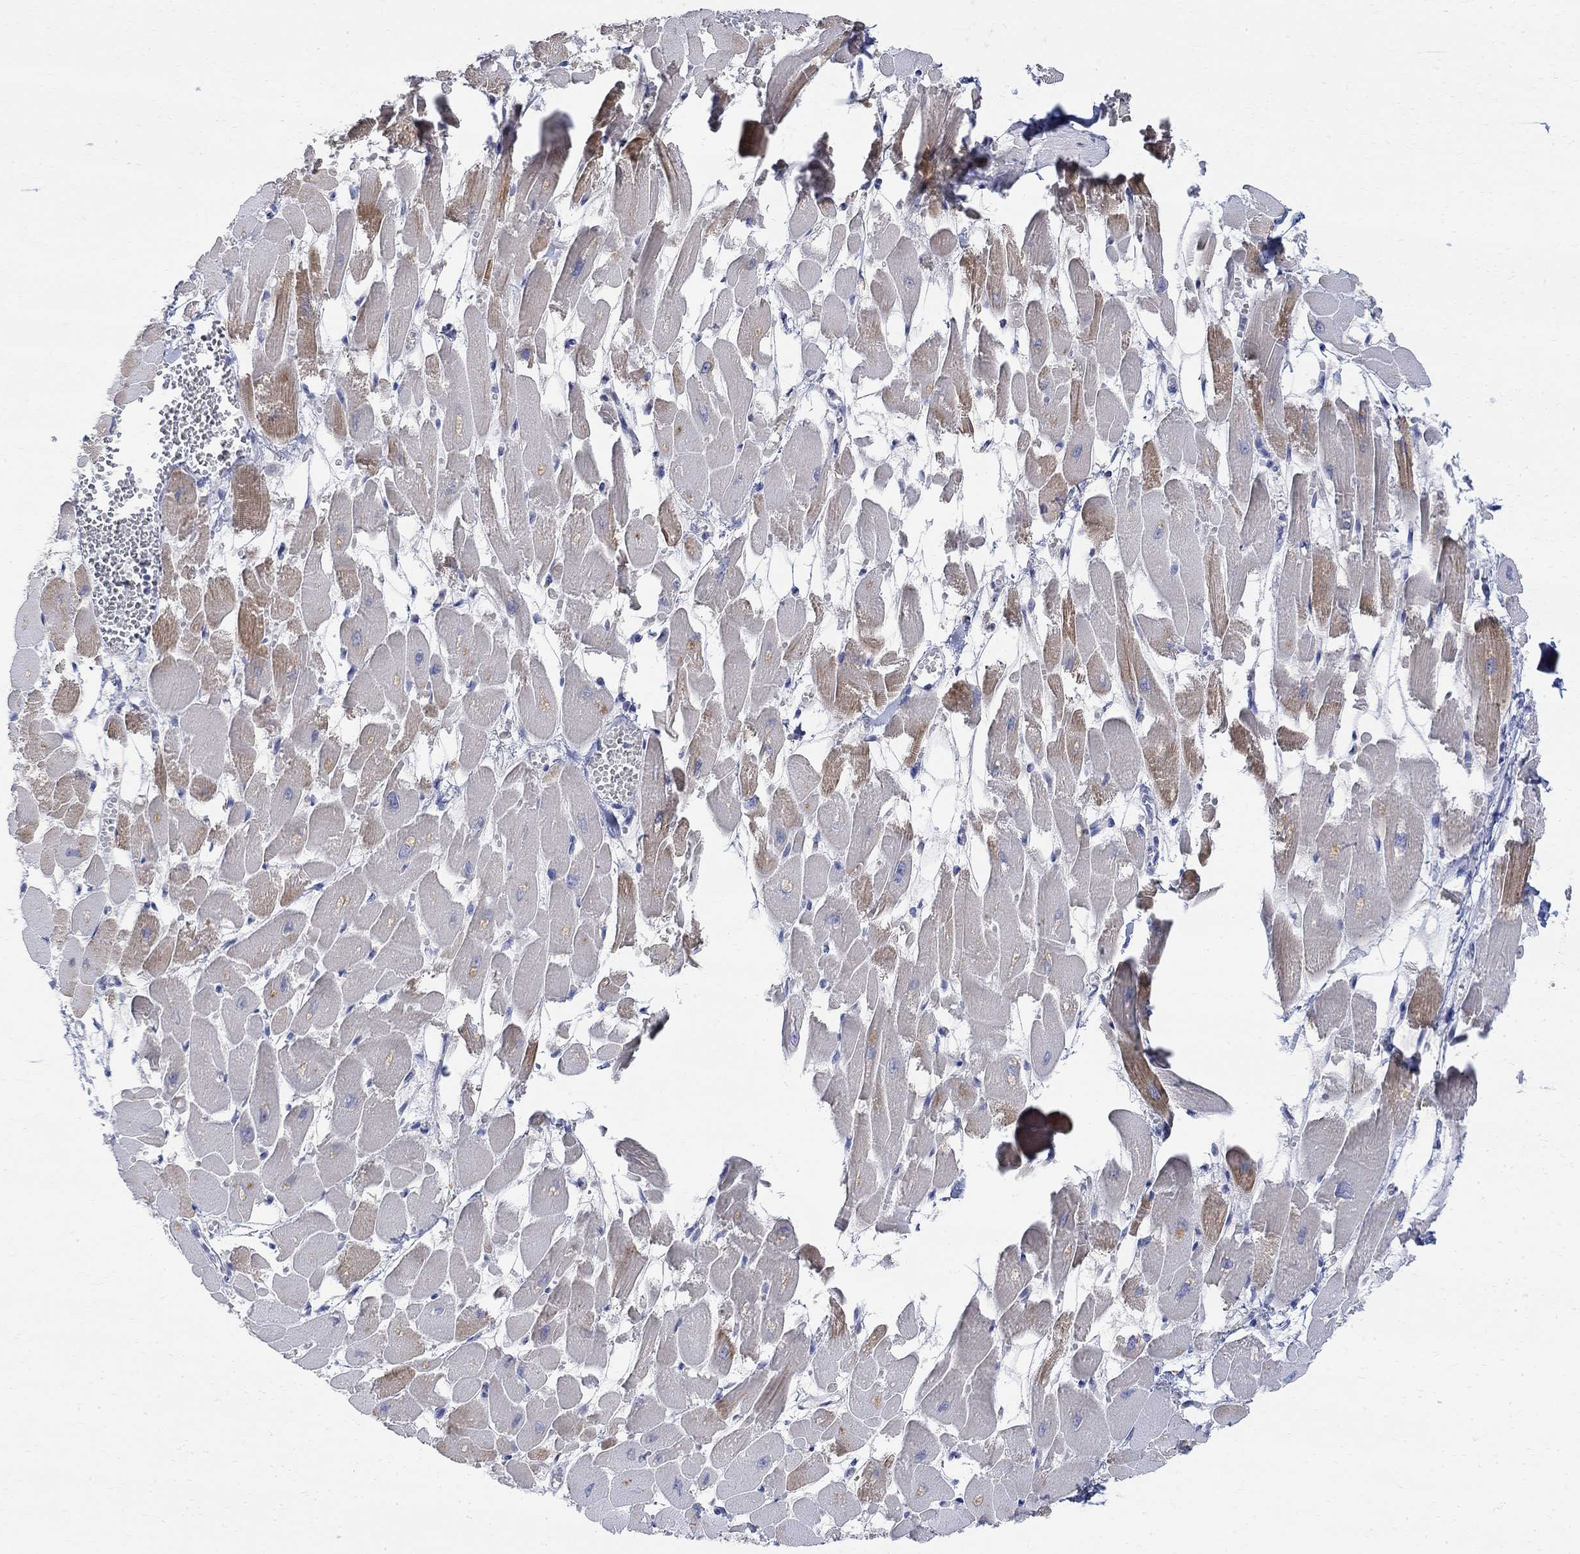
{"staining": {"intensity": "moderate", "quantity": "25%-75%", "location": "cytoplasmic/membranous"}, "tissue": "heart muscle", "cell_type": "Cardiomyocytes", "image_type": "normal", "snomed": [{"axis": "morphology", "description": "Normal tissue, NOS"}, {"axis": "topography", "description": "Heart"}], "caption": "A medium amount of moderate cytoplasmic/membranous expression is seen in about 25%-75% of cardiomyocytes in normal heart muscle. (DAB (3,3'-diaminobenzidine) = brown stain, brightfield microscopy at high magnification).", "gene": "FNDC5", "patient": {"sex": "female", "age": 52}}